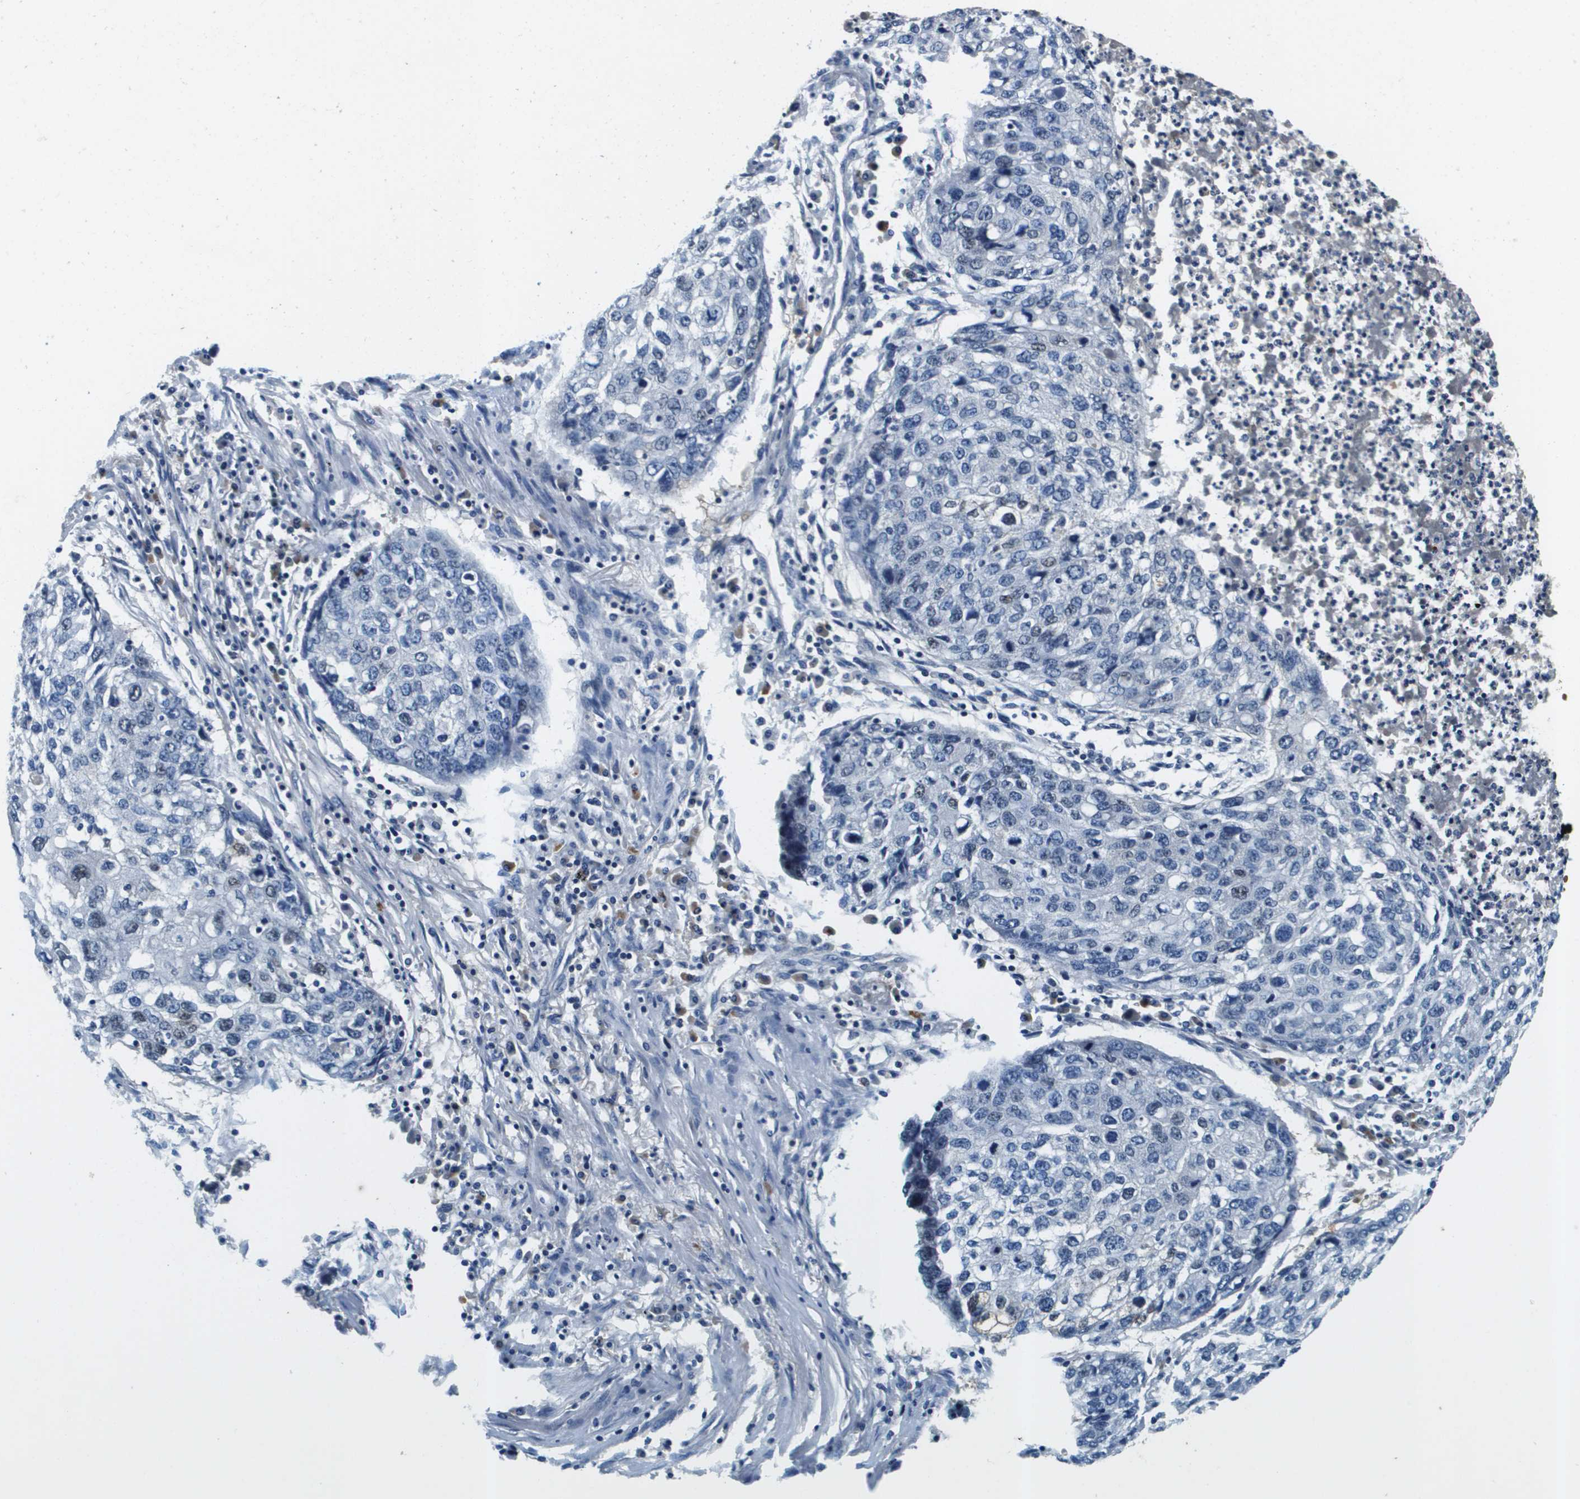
{"staining": {"intensity": "negative", "quantity": "none", "location": "none"}, "tissue": "lung cancer", "cell_type": "Tumor cells", "image_type": "cancer", "snomed": [{"axis": "morphology", "description": "Squamous cell carcinoma, NOS"}, {"axis": "topography", "description": "Lung"}], "caption": "Immunohistochemical staining of lung cancer demonstrates no significant positivity in tumor cells. (DAB (3,3'-diaminobenzidine) immunohistochemistry, high magnification).", "gene": "KCNQ5", "patient": {"sex": "female", "age": 63}}